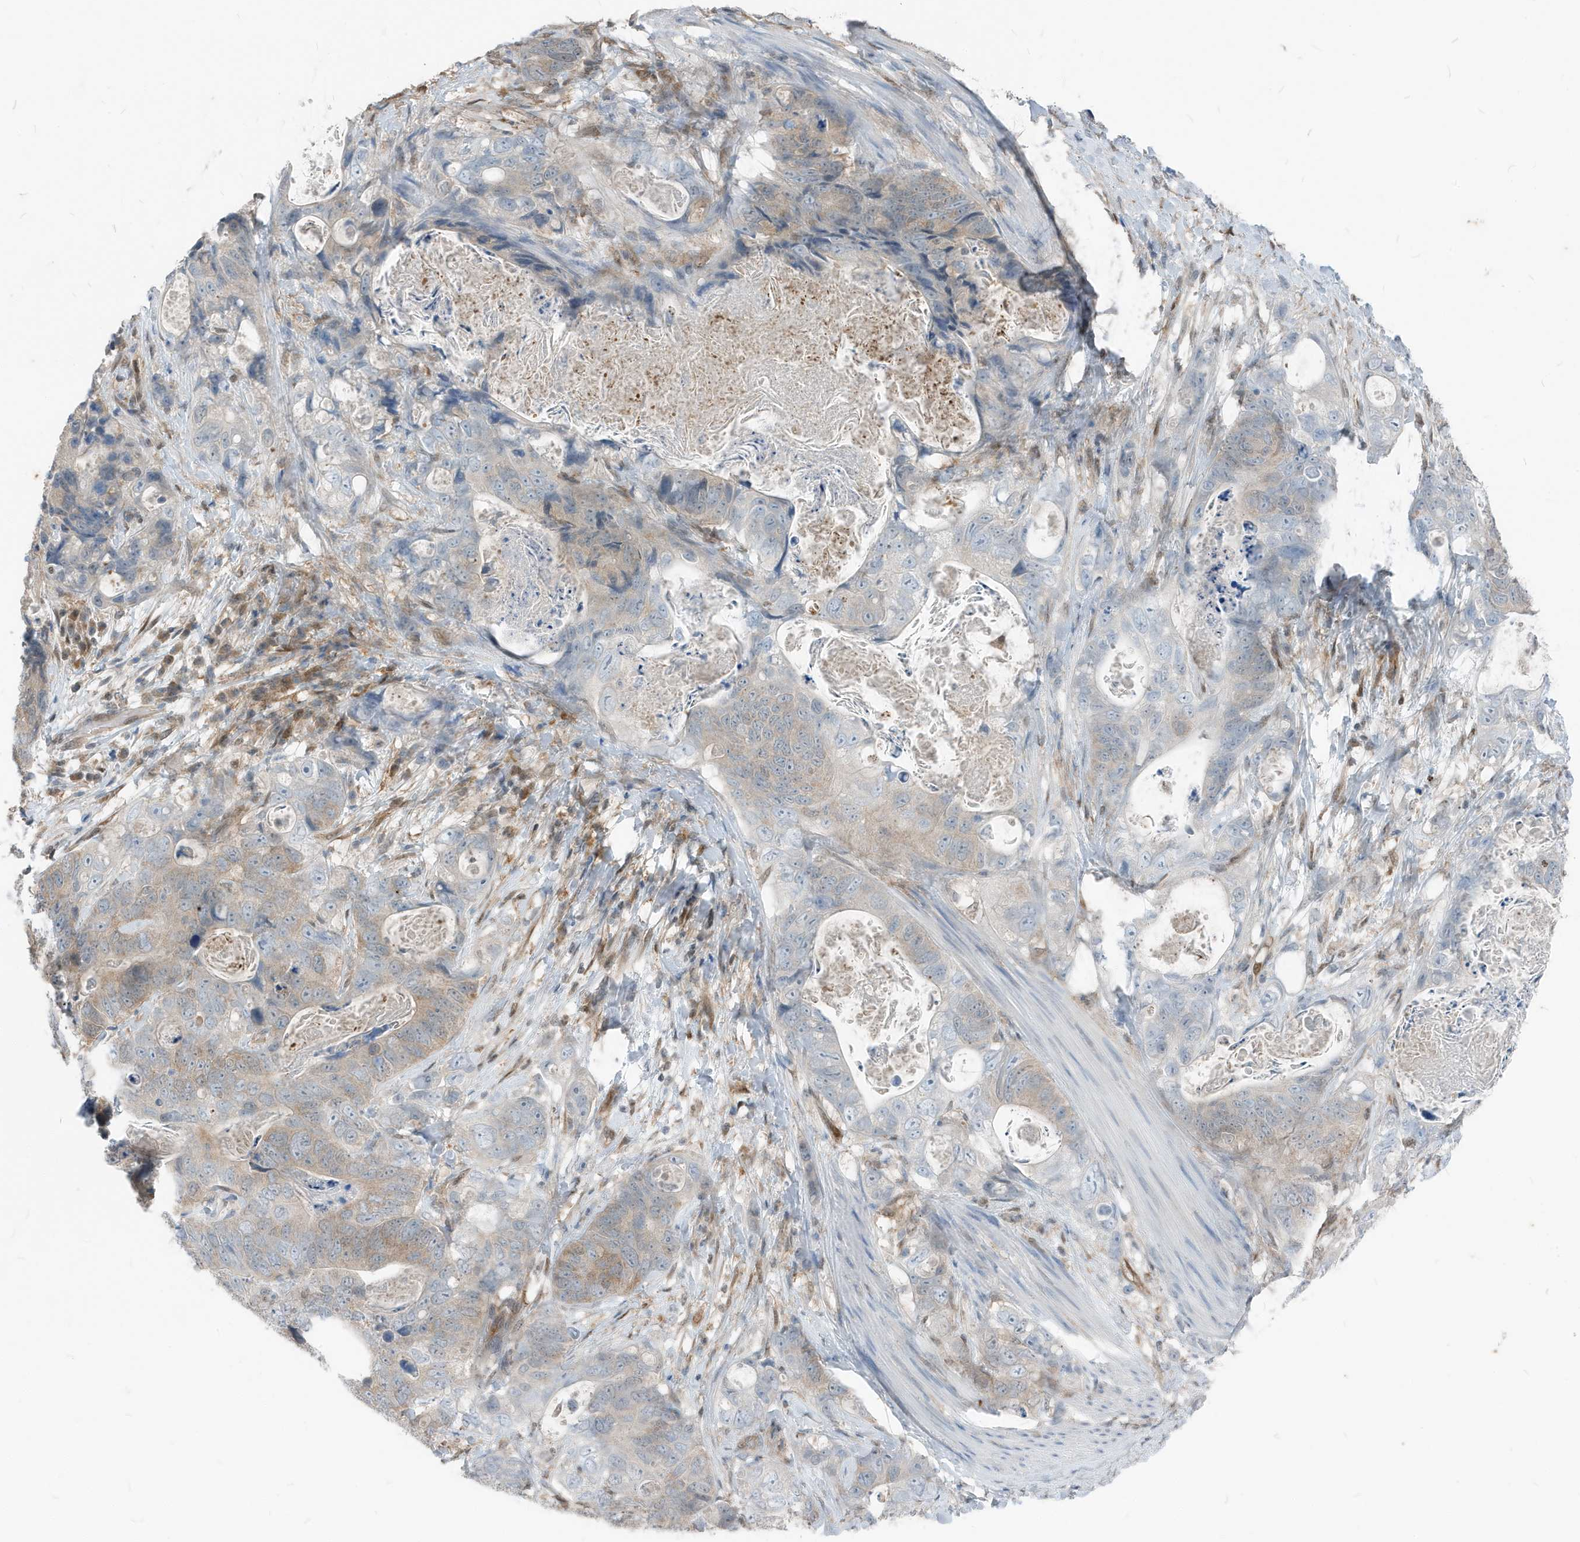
{"staining": {"intensity": "weak", "quantity": "25%-75%", "location": "cytoplasmic/membranous"}, "tissue": "stomach cancer", "cell_type": "Tumor cells", "image_type": "cancer", "snomed": [{"axis": "morphology", "description": "Normal tissue, NOS"}, {"axis": "morphology", "description": "Adenocarcinoma, NOS"}, {"axis": "topography", "description": "Stomach"}], "caption": "Human stomach adenocarcinoma stained with a brown dye reveals weak cytoplasmic/membranous positive positivity in approximately 25%-75% of tumor cells.", "gene": "NCOA7", "patient": {"sex": "female", "age": 89}}